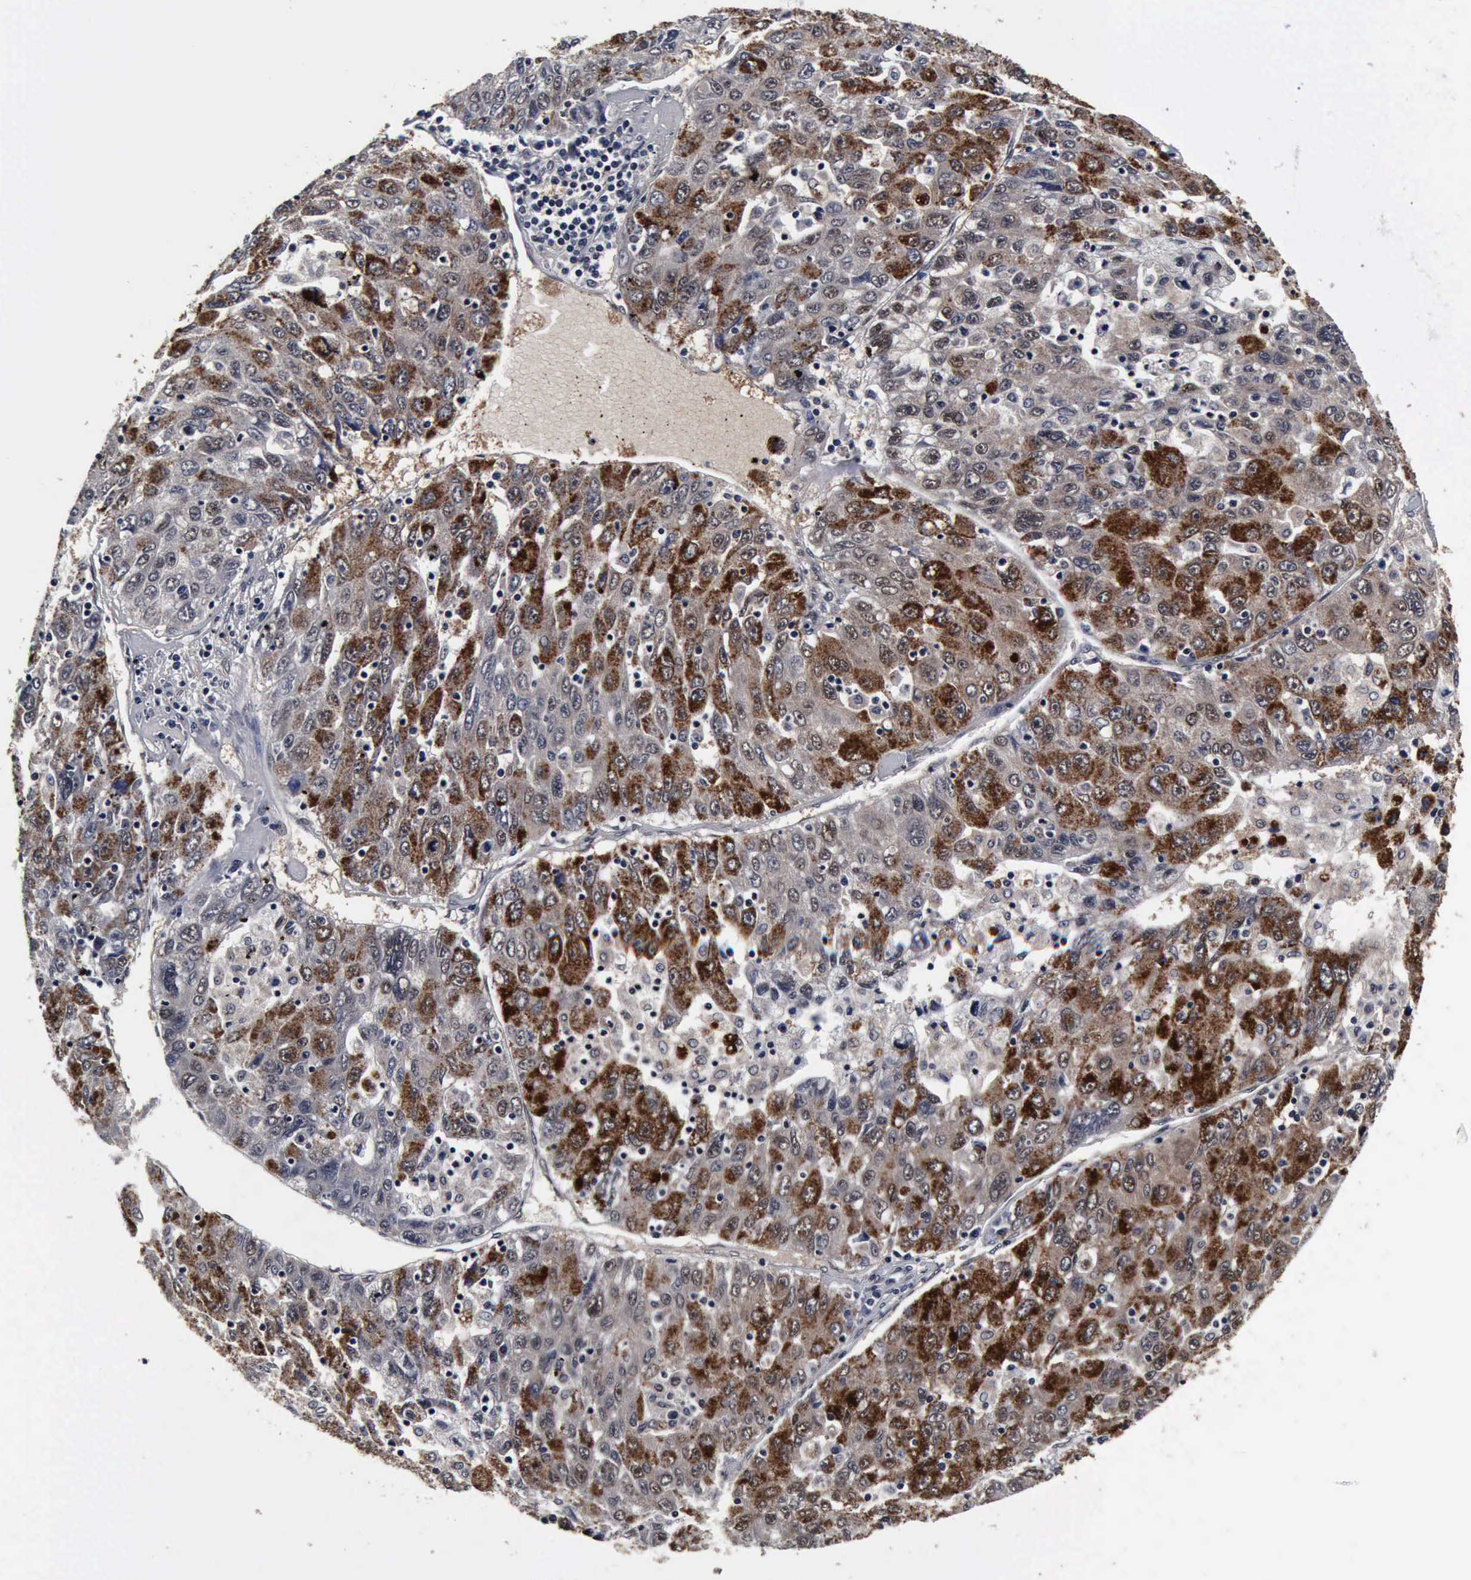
{"staining": {"intensity": "moderate", "quantity": "25%-75%", "location": "cytoplasmic/membranous,nuclear"}, "tissue": "liver cancer", "cell_type": "Tumor cells", "image_type": "cancer", "snomed": [{"axis": "morphology", "description": "Carcinoma, Hepatocellular, NOS"}, {"axis": "topography", "description": "Liver"}], "caption": "Moderate cytoplasmic/membranous and nuclear expression for a protein is appreciated in about 25%-75% of tumor cells of liver cancer using immunohistochemistry (IHC).", "gene": "UBC", "patient": {"sex": "male", "age": 49}}